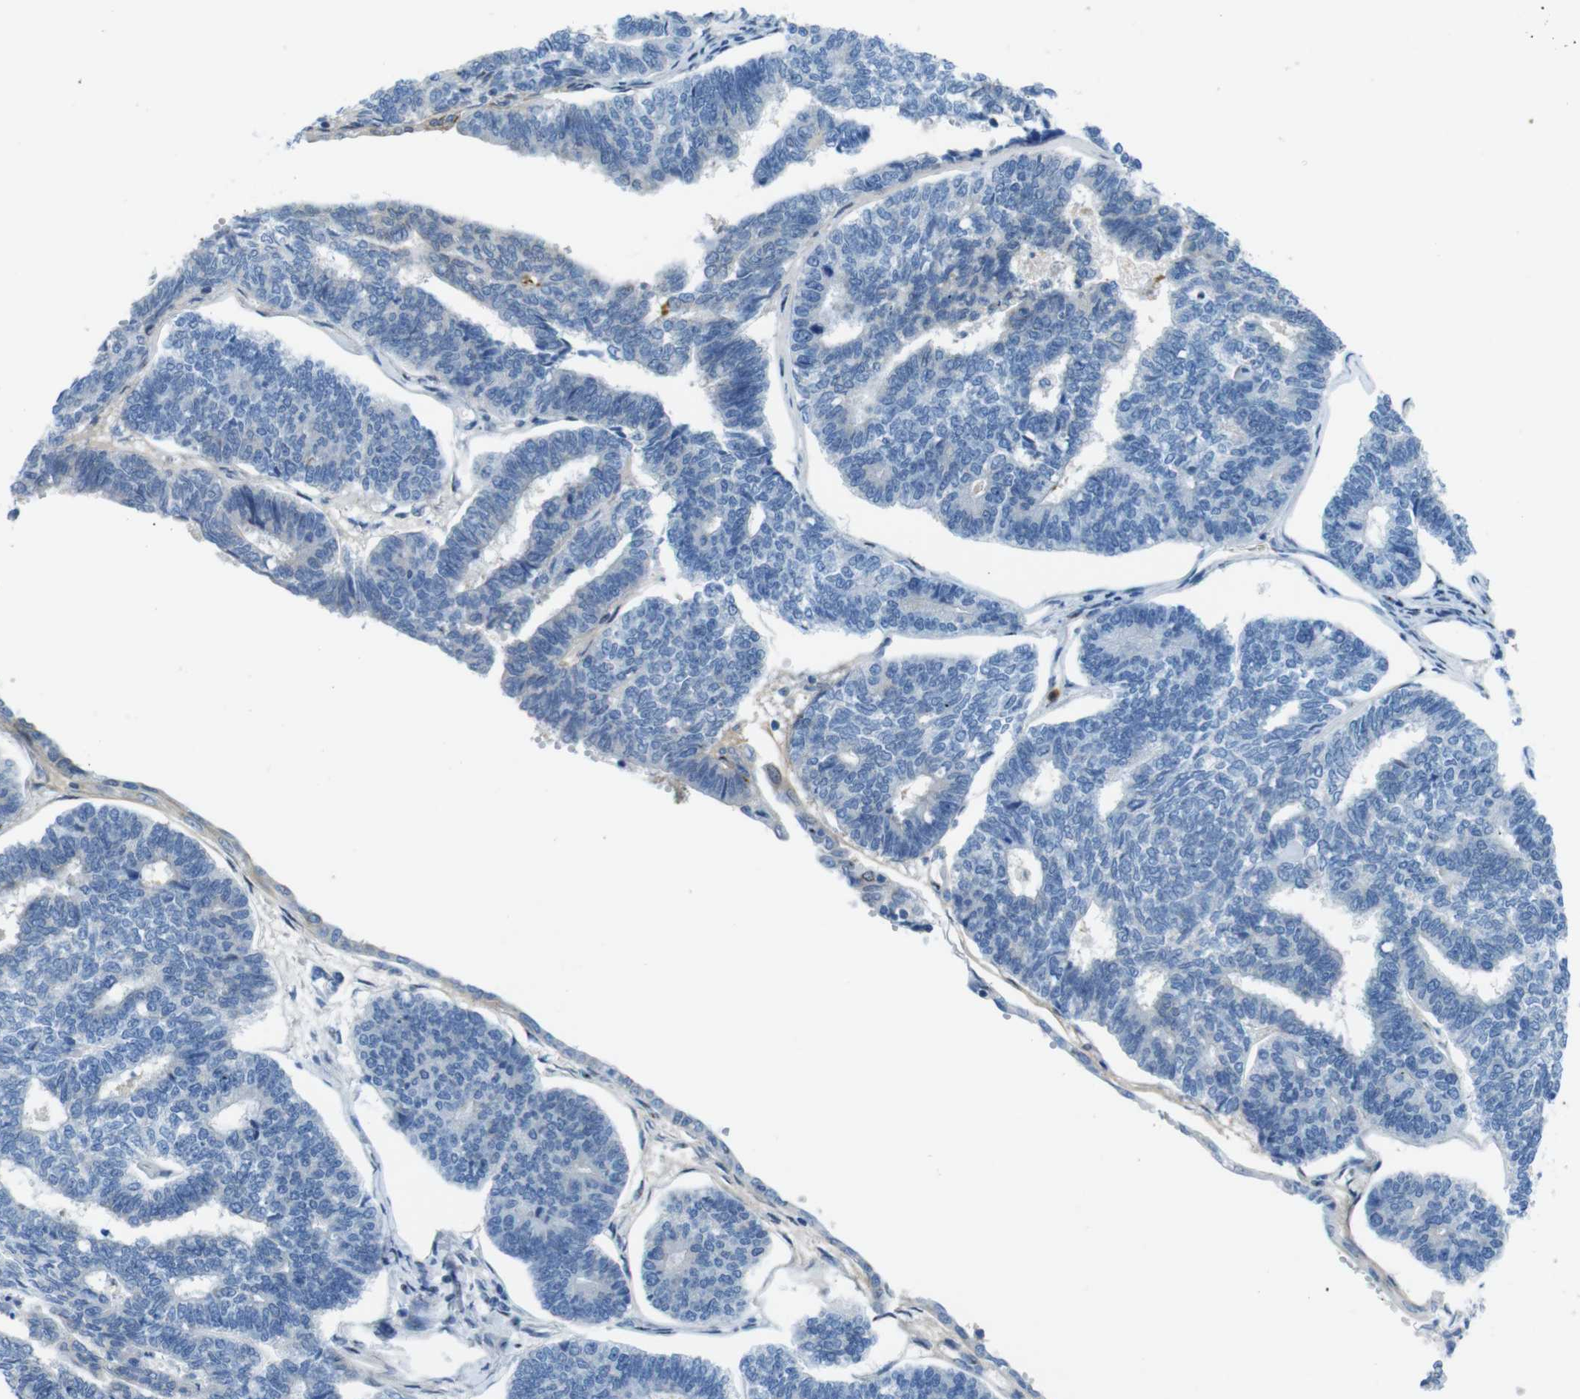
{"staining": {"intensity": "negative", "quantity": "none", "location": "none"}, "tissue": "endometrial cancer", "cell_type": "Tumor cells", "image_type": "cancer", "snomed": [{"axis": "morphology", "description": "Adenocarcinoma, NOS"}, {"axis": "topography", "description": "Endometrium"}], "caption": "This is an IHC photomicrograph of human endometrial cancer. There is no staining in tumor cells.", "gene": "ZDHHC3", "patient": {"sex": "female", "age": 70}}